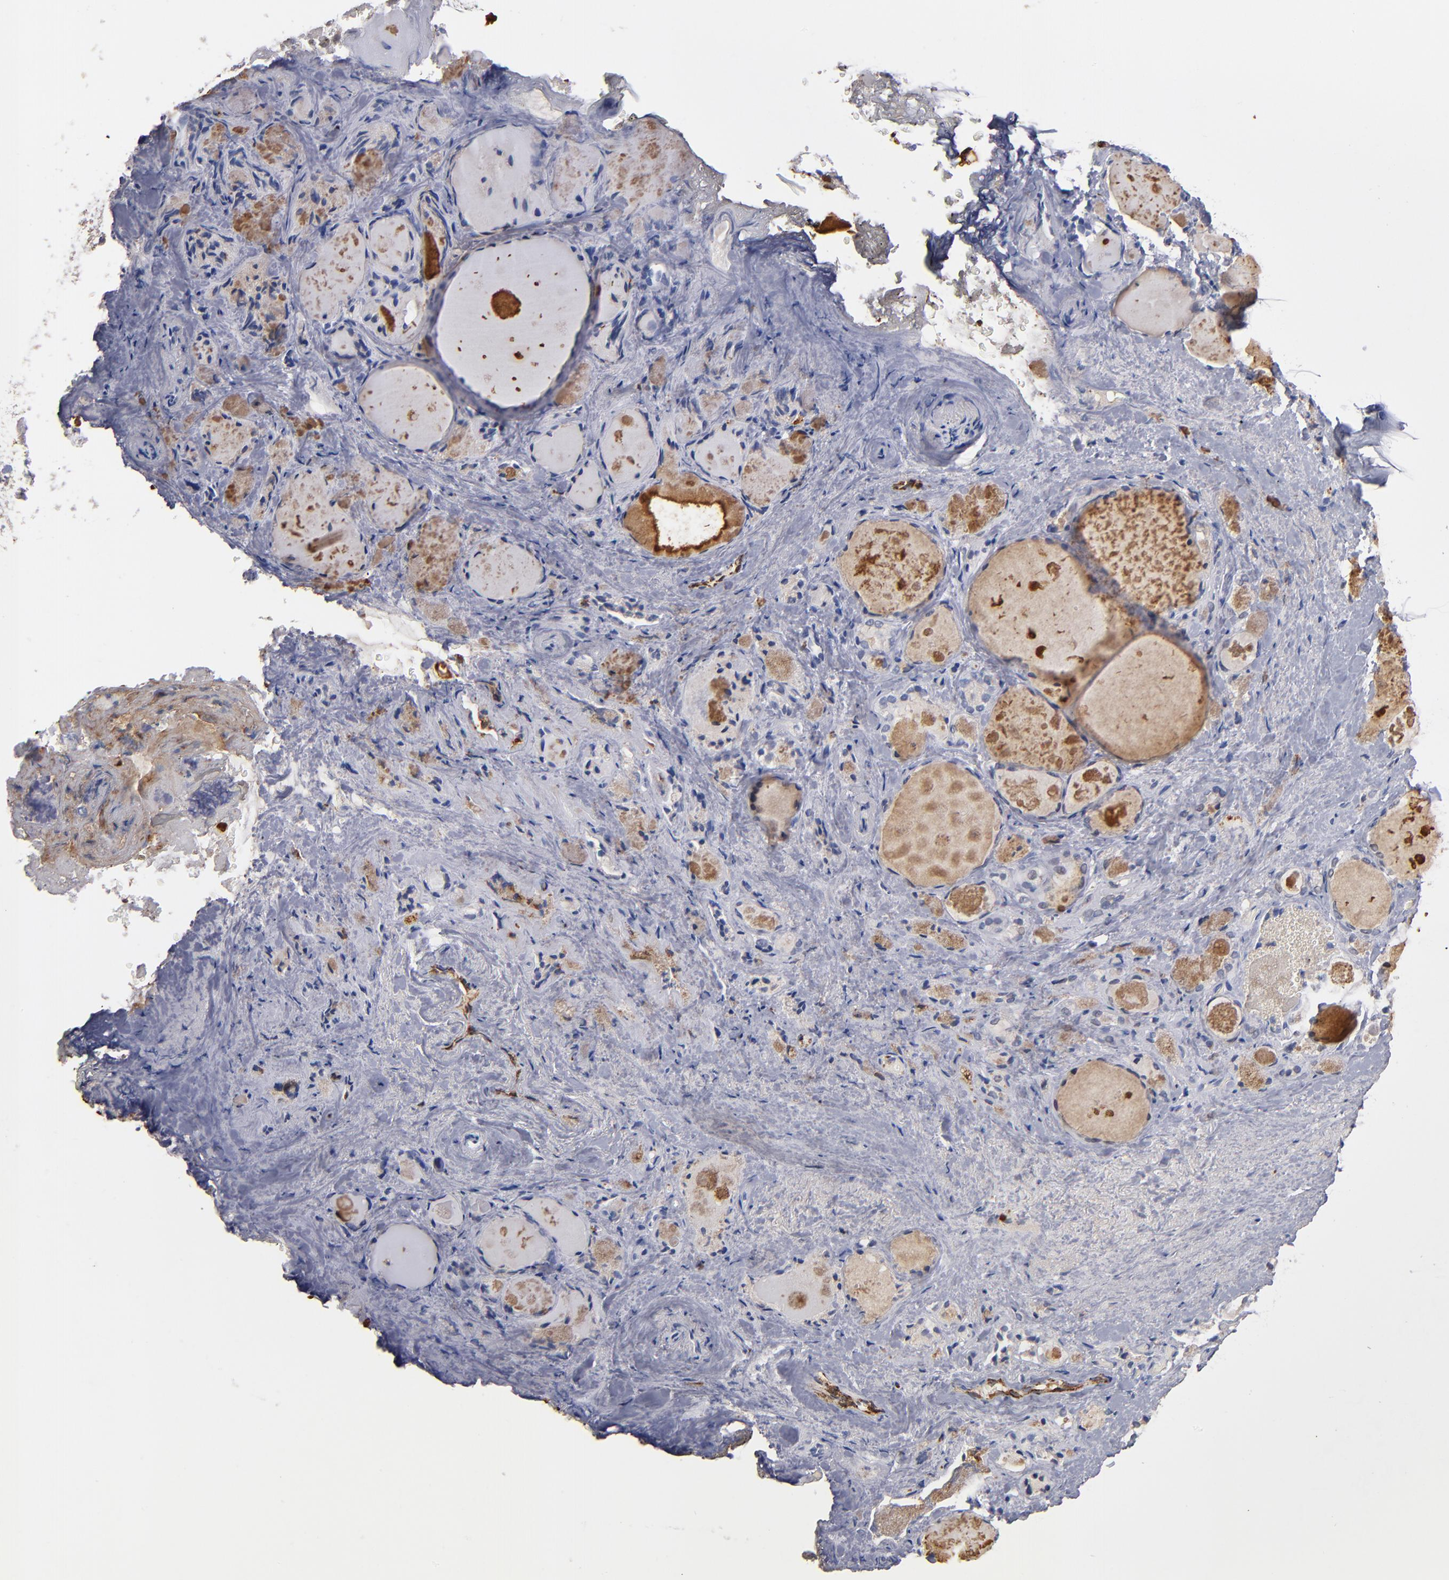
{"staining": {"intensity": "weak", "quantity": "25%-75%", "location": "cytoplasmic/membranous"}, "tissue": "thyroid gland", "cell_type": "Glandular cells", "image_type": "normal", "snomed": [{"axis": "morphology", "description": "Normal tissue, NOS"}, {"axis": "topography", "description": "Thyroid gland"}], "caption": "Immunohistochemical staining of unremarkable human thyroid gland reveals low levels of weak cytoplasmic/membranous positivity in approximately 25%-75% of glandular cells. The staining is performed using DAB (3,3'-diaminobenzidine) brown chromogen to label protein expression. The nuclei are counter-stained blue using hematoxylin.", "gene": "SELP", "patient": {"sex": "female", "age": 75}}